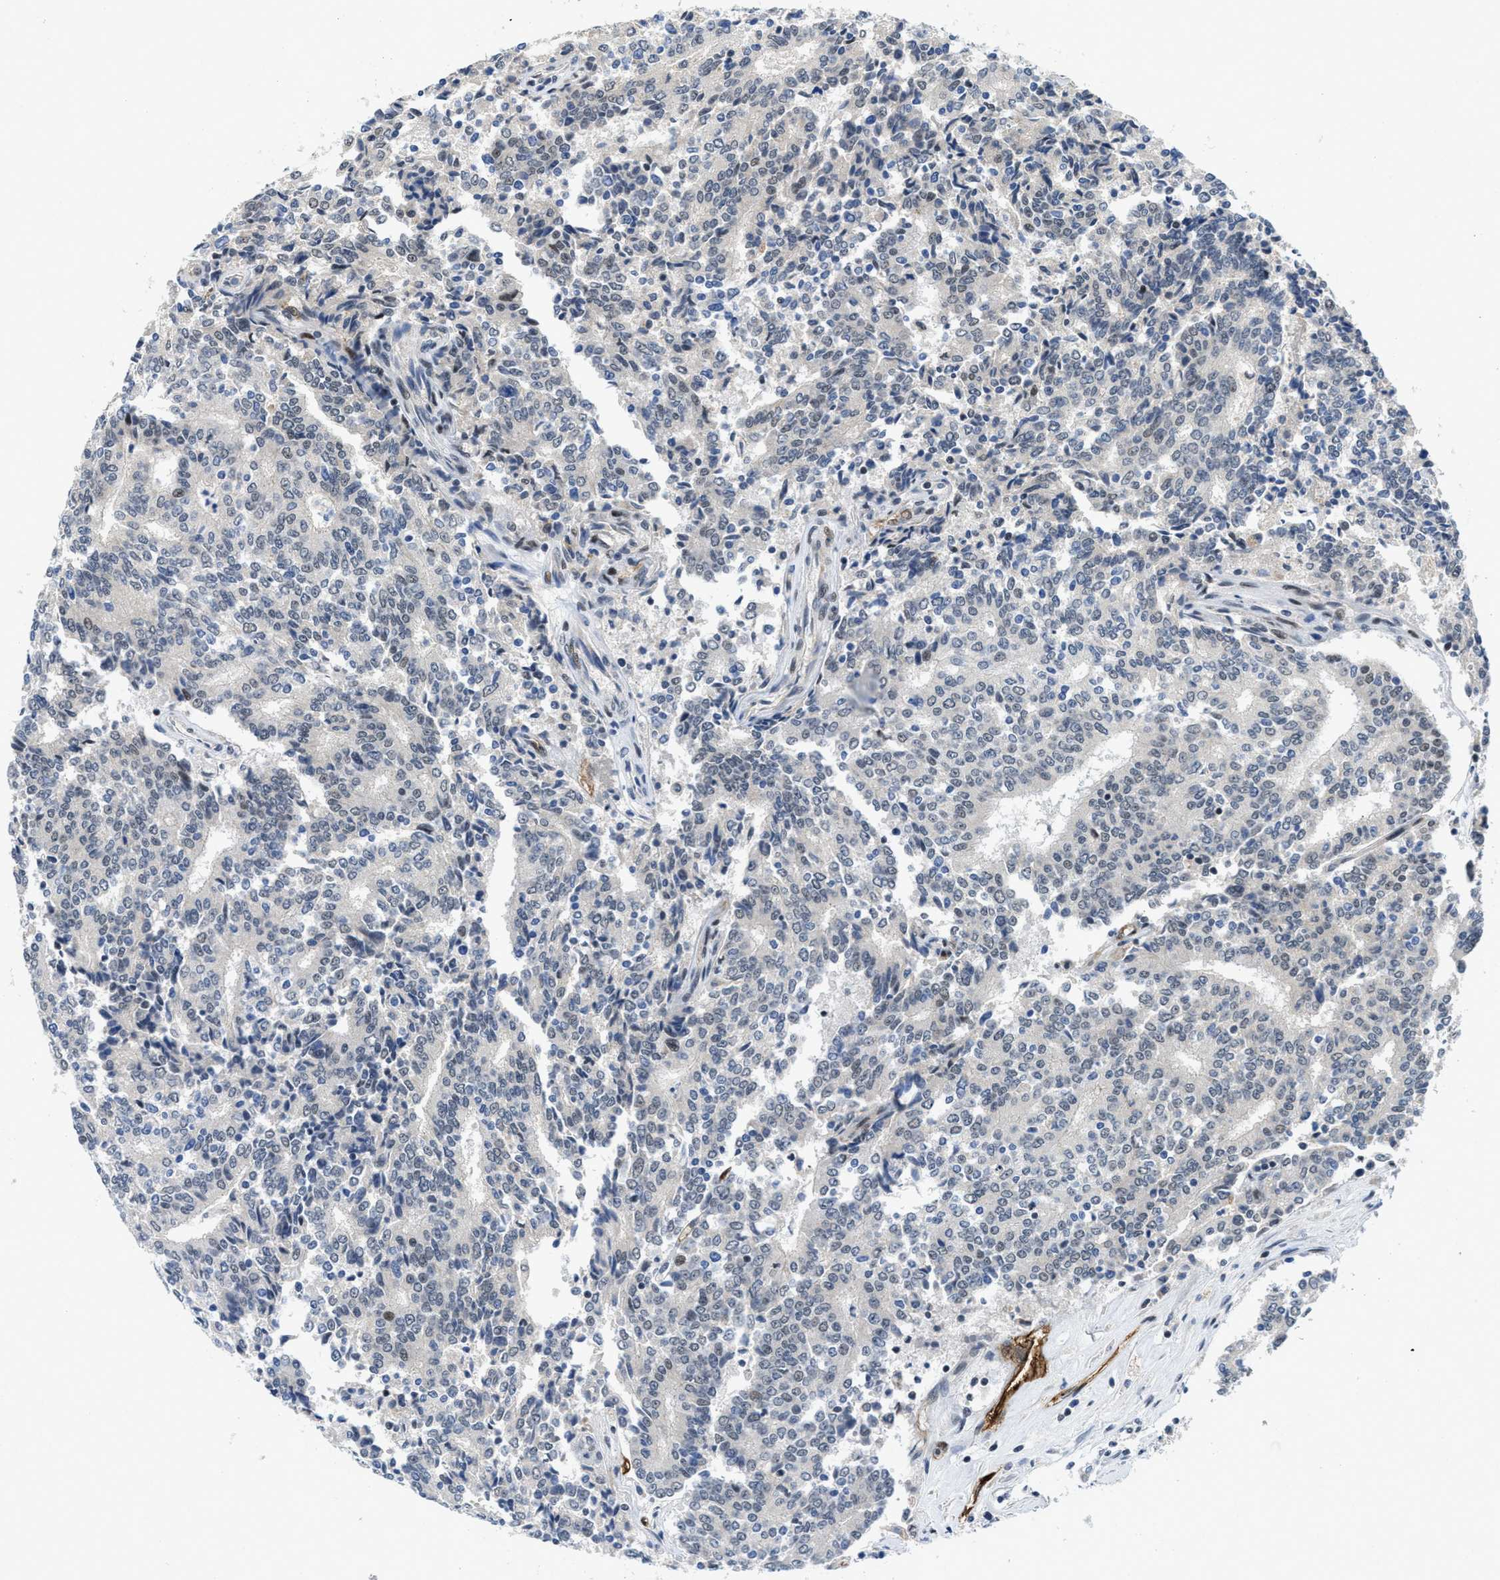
{"staining": {"intensity": "negative", "quantity": "none", "location": "none"}, "tissue": "prostate cancer", "cell_type": "Tumor cells", "image_type": "cancer", "snomed": [{"axis": "morphology", "description": "Normal tissue, NOS"}, {"axis": "morphology", "description": "Adenocarcinoma, High grade"}, {"axis": "topography", "description": "Prostate"}, {"axis": "topography", "description": "Seminal veicle"}], "caption": "Prostate adenocarcinoma (high-grade) stained for a protein using IHC exhibits no positivity tumor cells.", "gene": "SLCO2A1", "patient": {"sex": "male", "age": 55}}